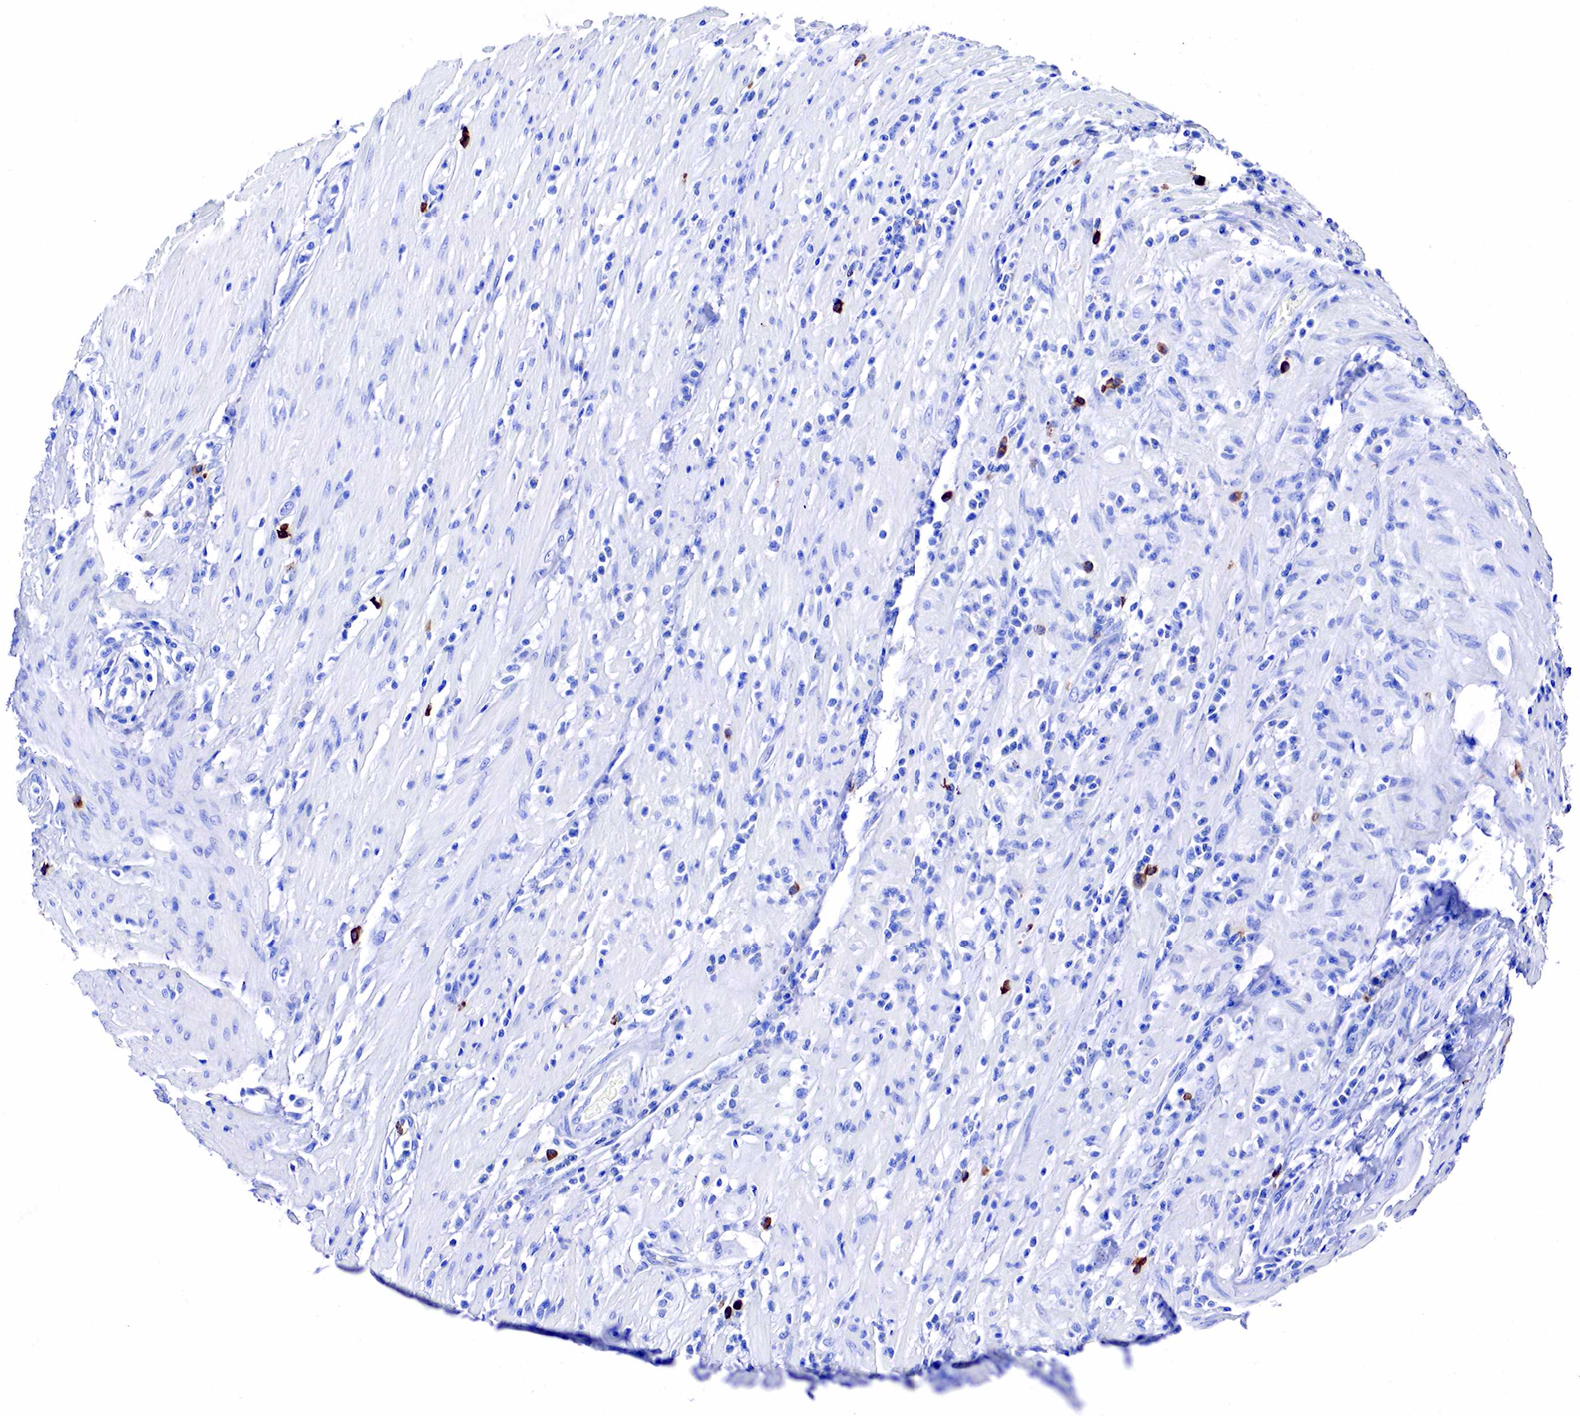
{"staining": {"intensity": "negative", "quantity": "none", "location": "none"}, "tissue": "colorectal cancer", "cell_type": "Tumor cells", "image_type": "cancer", "snomed": [{"axis": "morphology", "description": "Adenocarcinoma, NOS"}, {"axis": "topography", "description": "Colon"}], "caption": "DAB immunohistochemical staining of human colorectal adenocarcinoma displays no significant staining in tumor cells. (Immunohistochemistry, brightfield microscopy, high magnification).", "gene": "CD79A", "patient": {"sex": "female", "age": 70}}